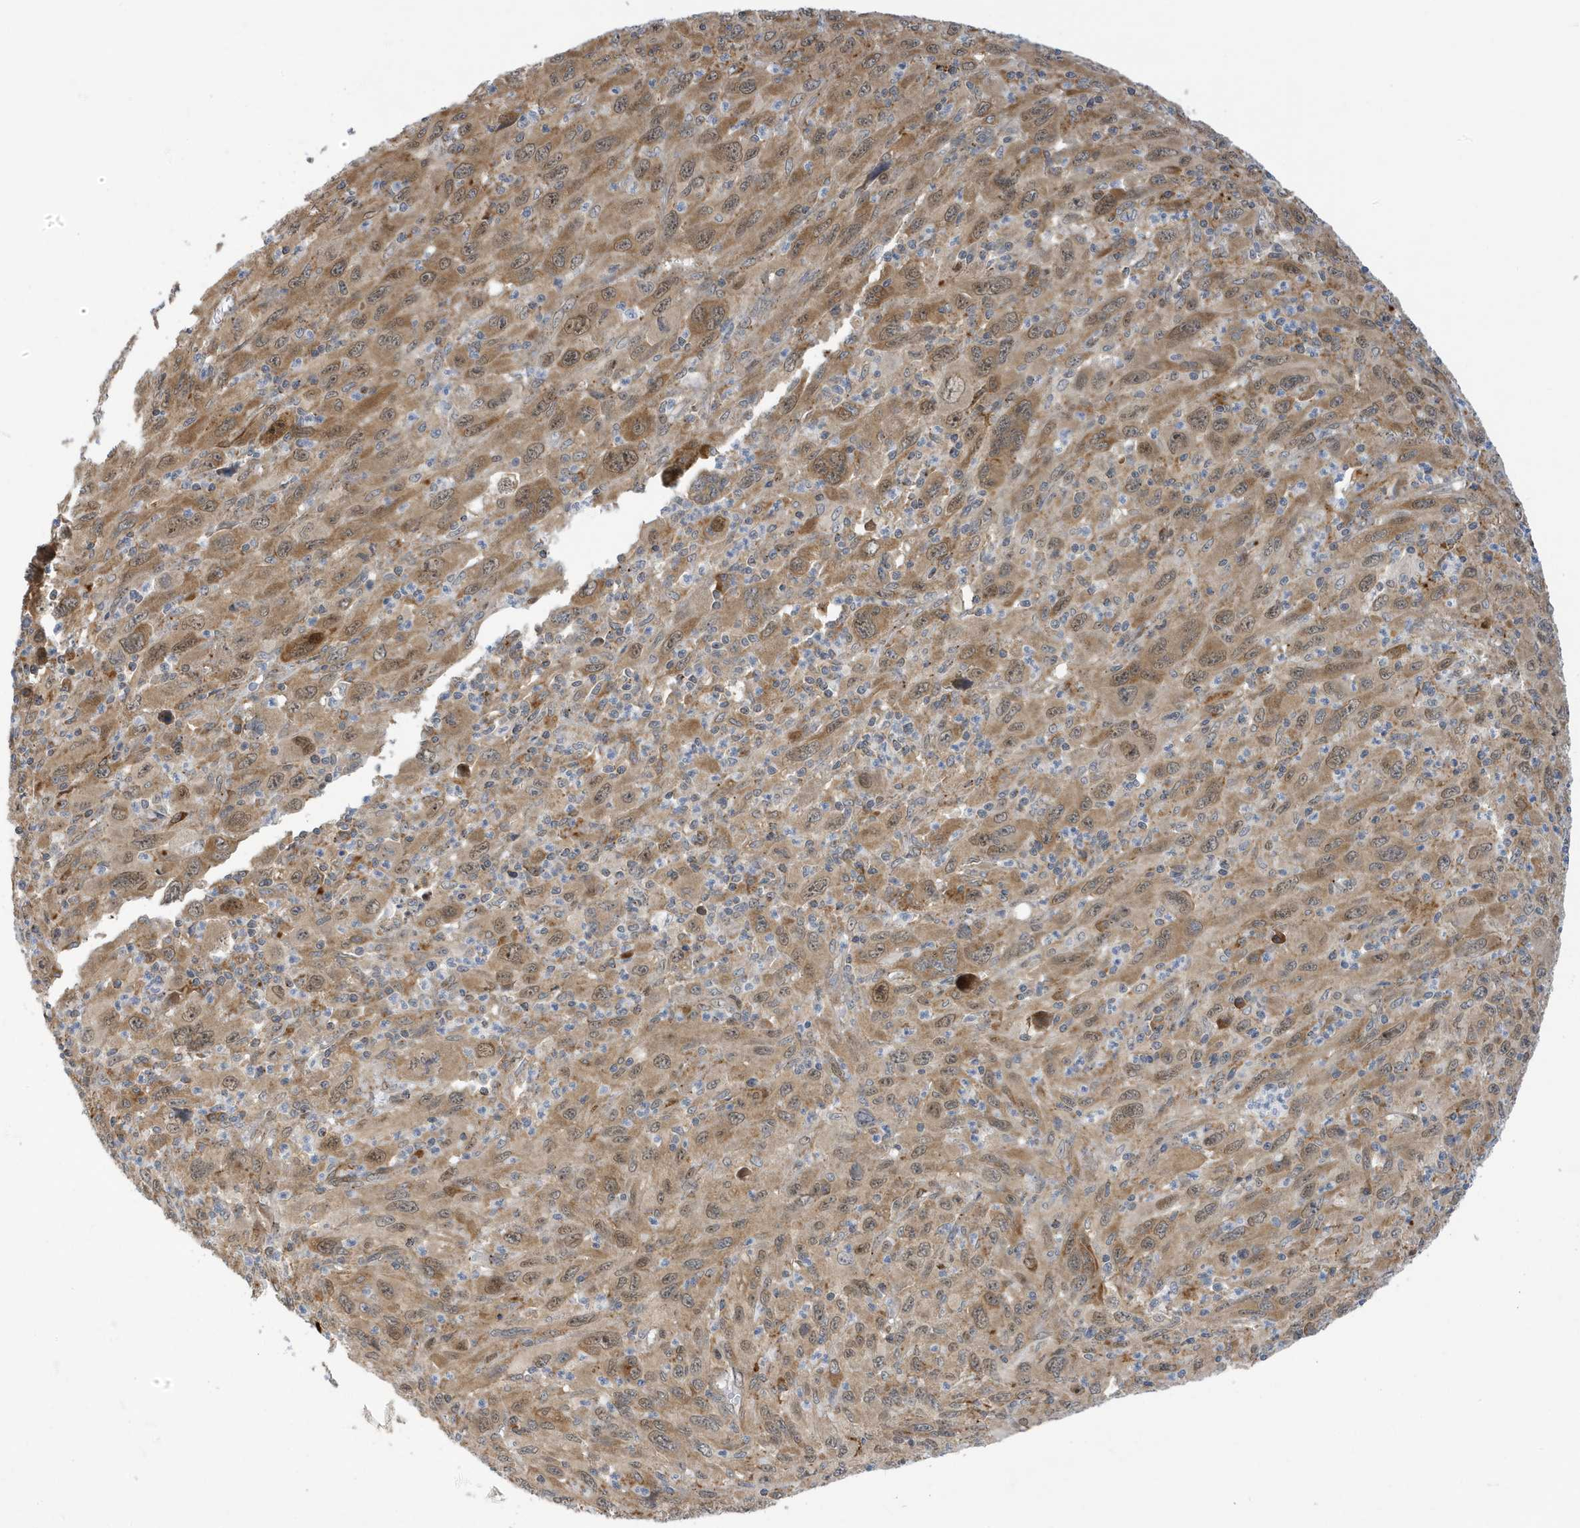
{"staining": {"intensity": "moderate", "quantity": ">75%", "location": "cytoplasmic/membranous,nuclear"}, "tissue": "melanoma", "cell_type": "Tumor cells", "image_type": "cancer", "snomed": [{"axis": "morphology", "description": "Malignant melanoma, Metastatic site"}, {"axis": "topography", "description": "Skin"}], "caption": "Malignant melanoma (metastatic site) stained with a protein marker reveals moderate staining in tumor cells.", "gene": "ZNF507", "patient": {"sex": "female", "age": 56}}